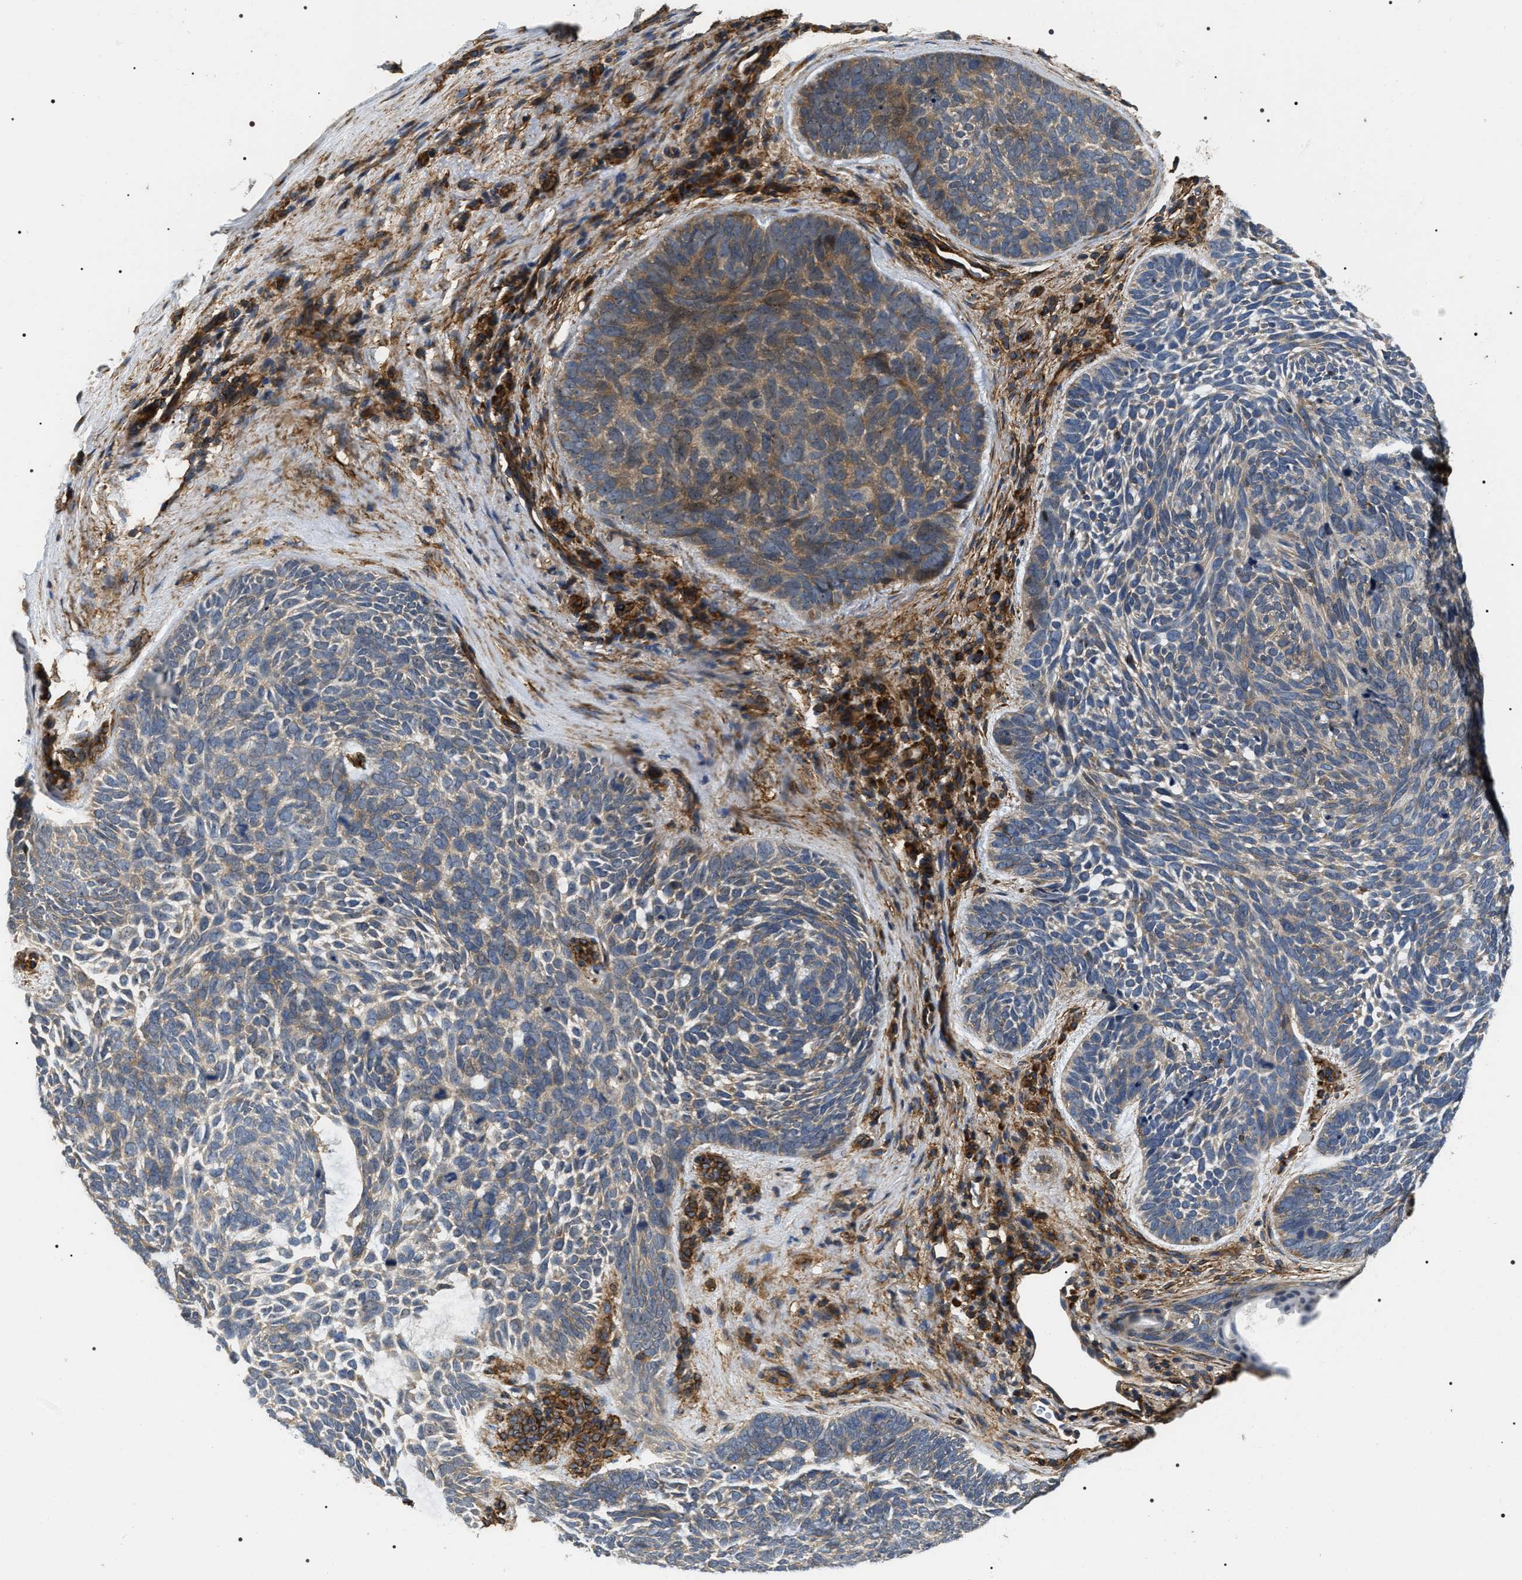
{"staining": {"intensity": "weak", "quantity": "<25%", "location": "cytoplasmic/membranous"}, "tissue": "skin cancer", "cell_type": "Tumor cells", "image_type": "cancer", "snomed": [{"axis": "morphology", "description": "Basal cell carcinoma"}, {"axis": "topography", "description": "Skin"}, {"axis": "topography", "description": "Skin of head"}], "caption": "Skin cancer was stained to show a protein in brown. There is no significant expression in tumor cells.", "gene": "ZC3HAV1L", "patient": {"sex": "female", "age": 85}}